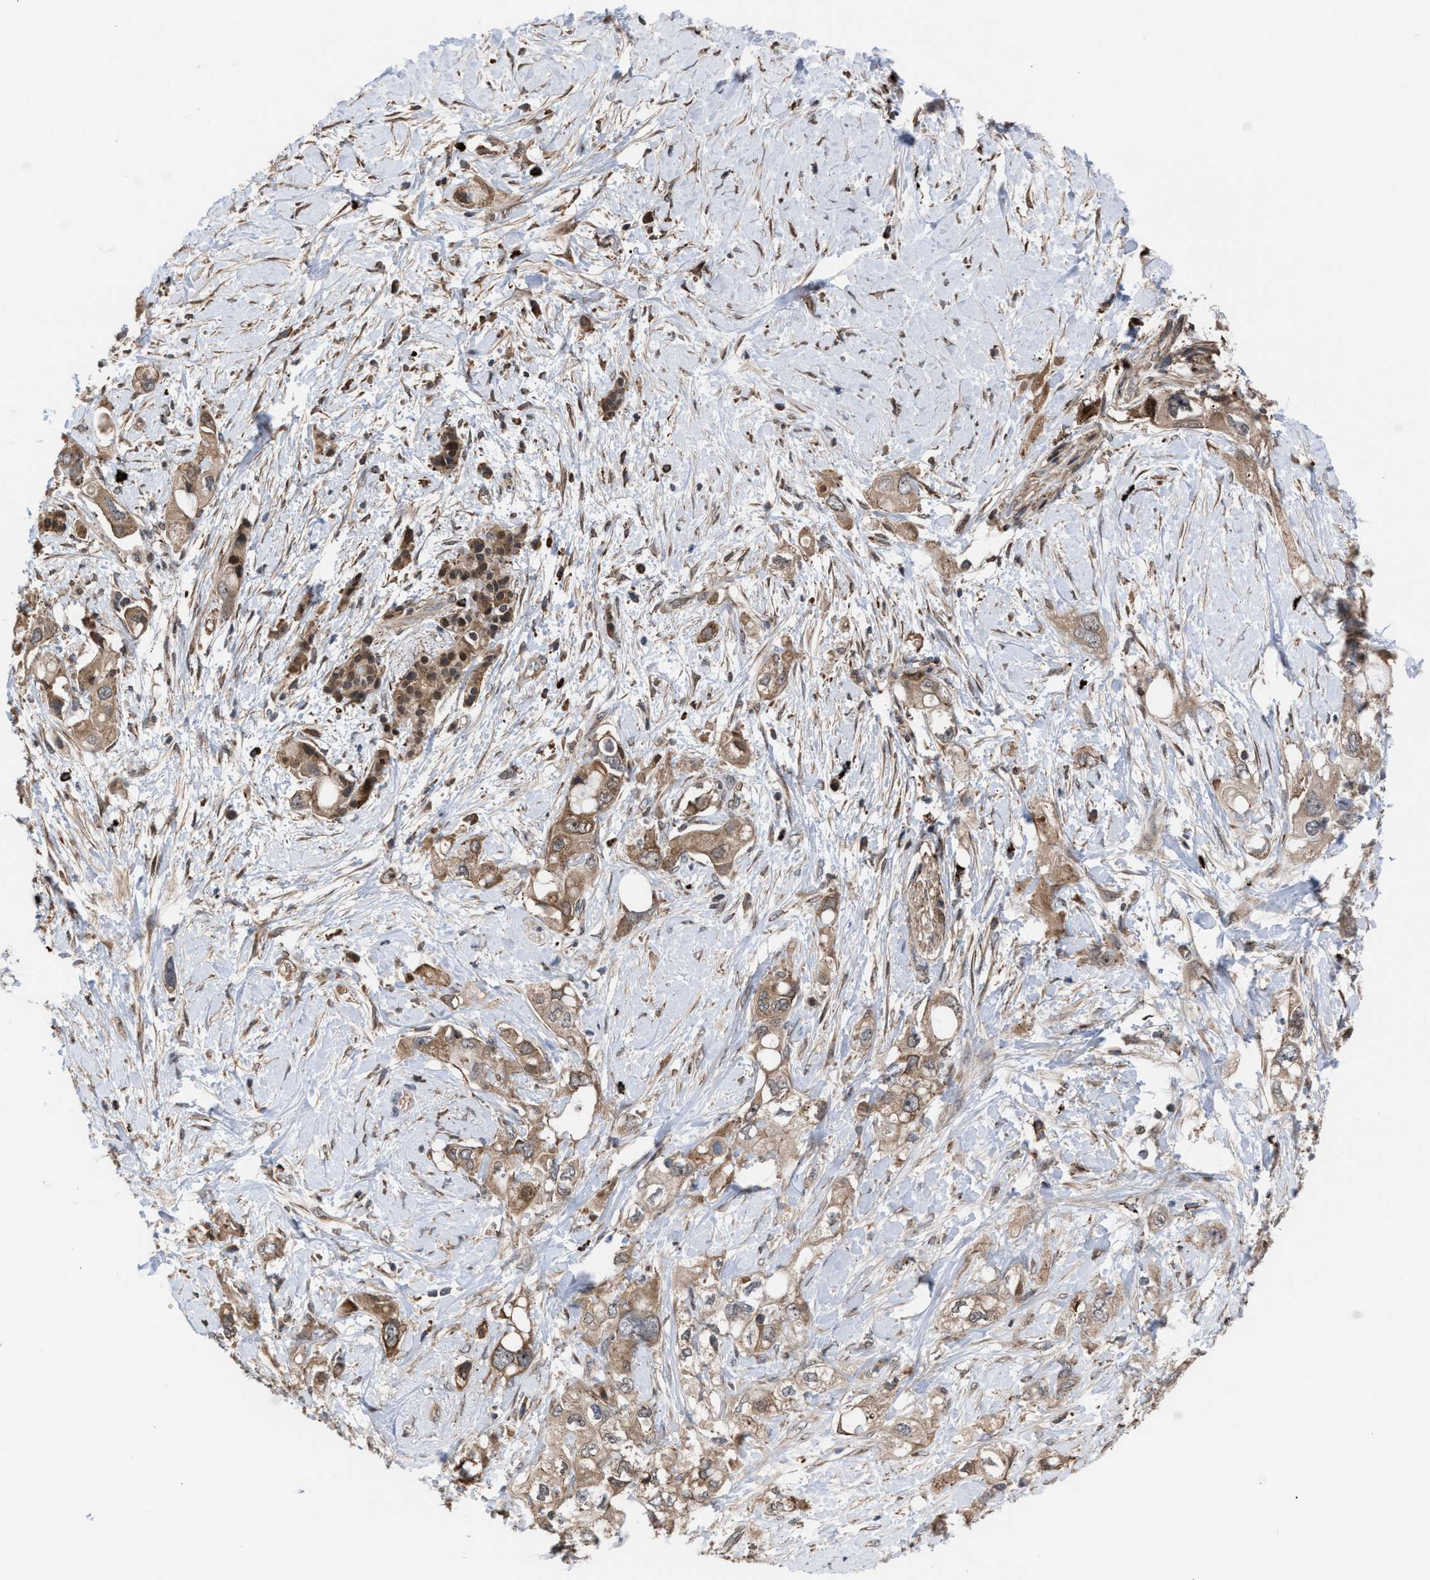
{"staining": {"intensity": "weak", "quantity": ">75%", "location": "cytoplasmic/membranous"}, "tissue": "pancreatic cancer", "cell_type": "Tumor cells", "image_type": "cancer", "snomed": [{"axis": "morphology", "description": "Adenocarcinoma, NOS"}, {"axis": "topography", "description": "Pancreas"}], "caption": "IHC image of human pancreatic cancer (adenocarcinoma) stained for a protein (brown), which shows low levels of weak cytoplasmic/membranous positivity in approximately >75% of tumor cells.", "gene": "TP53BP2", "patient": {"sex": "female", "age": 56}}